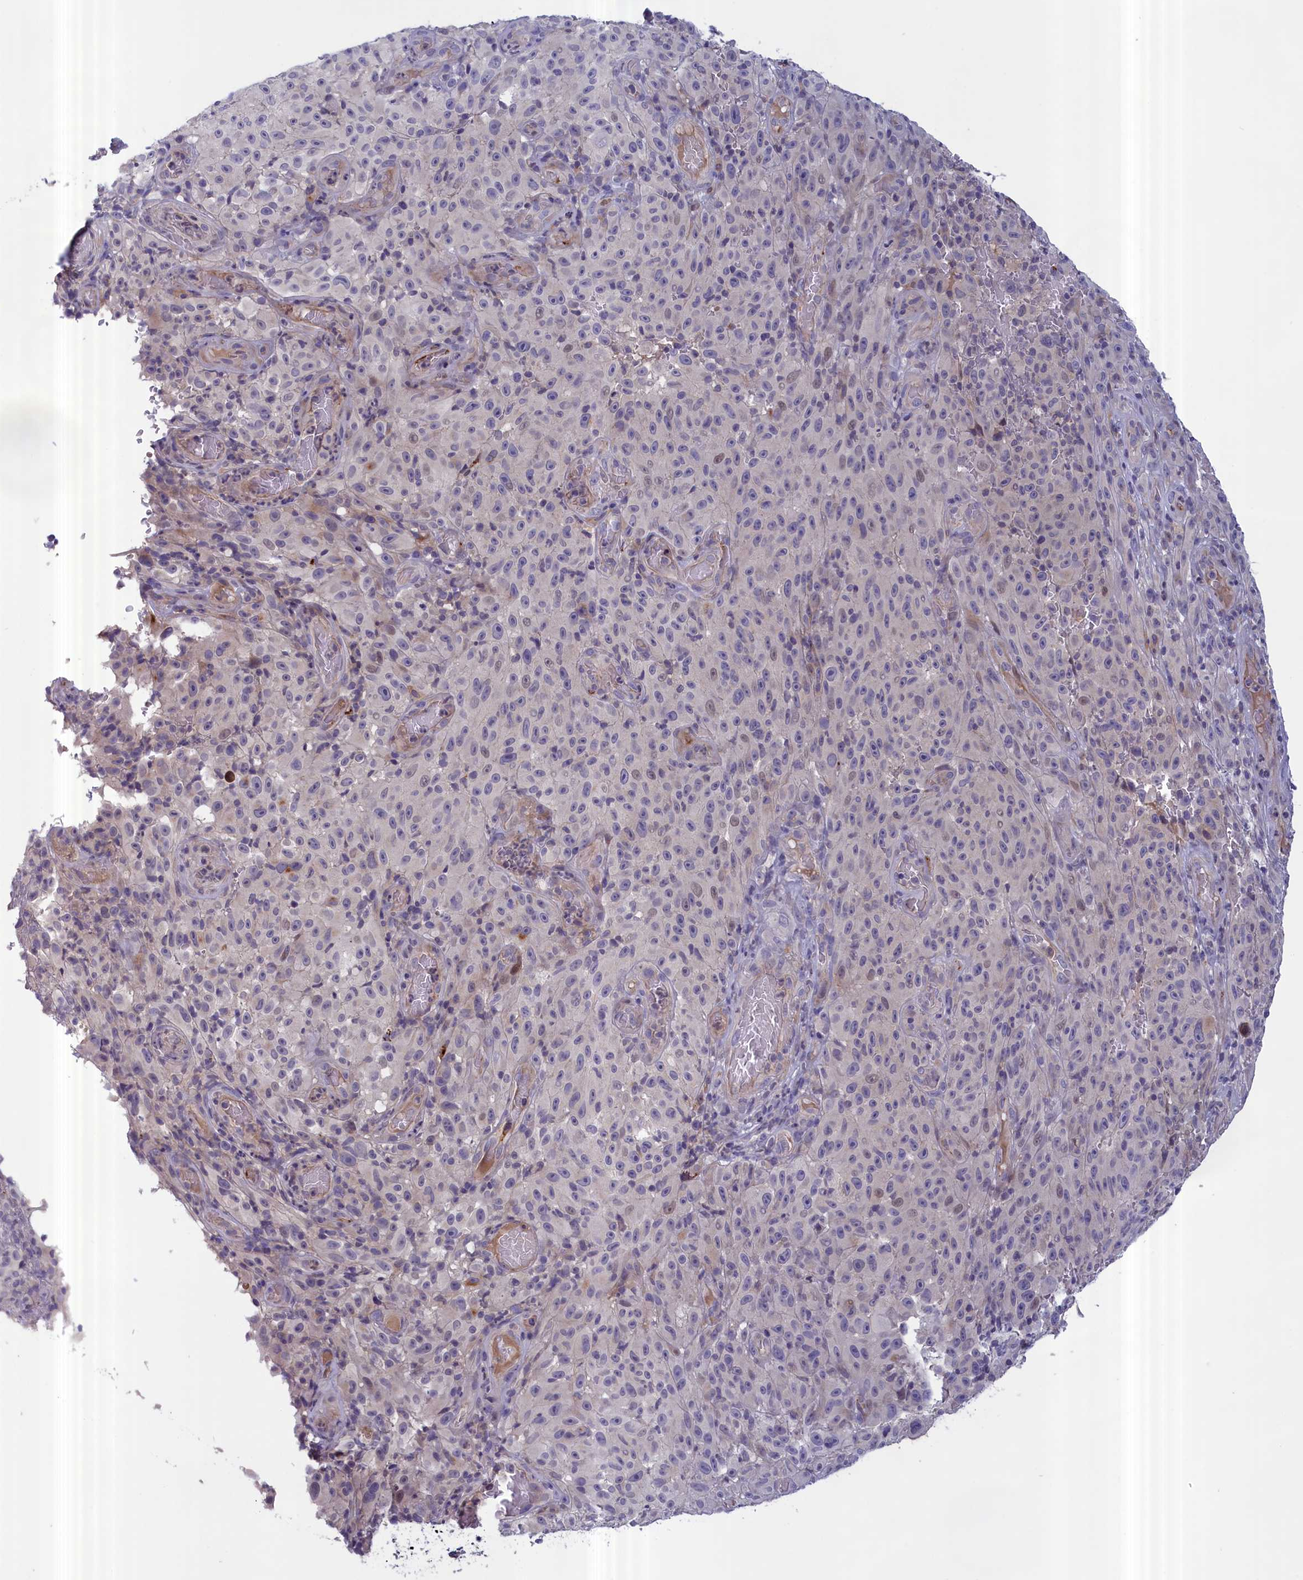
{"staining": {"intensity": "negative", "quantity": "none", "location": "none"}, "tissue": "melanoma", "cell_type": "Tumor cells", "image_type": "cancer", "snomed": [{"axis": "morphology", "description": "Malignant melanoma, NOS"}, {"axis": "topography", "description": "Skin"}], "caption": "Immunohistochemistry (IHC) image of neoplastic tissue: human melanoma stained with DAB reveals no significant protein expression in tumor cells.", "gene": "IGFALS", "patient": {"sex": "female", "age": 82}}